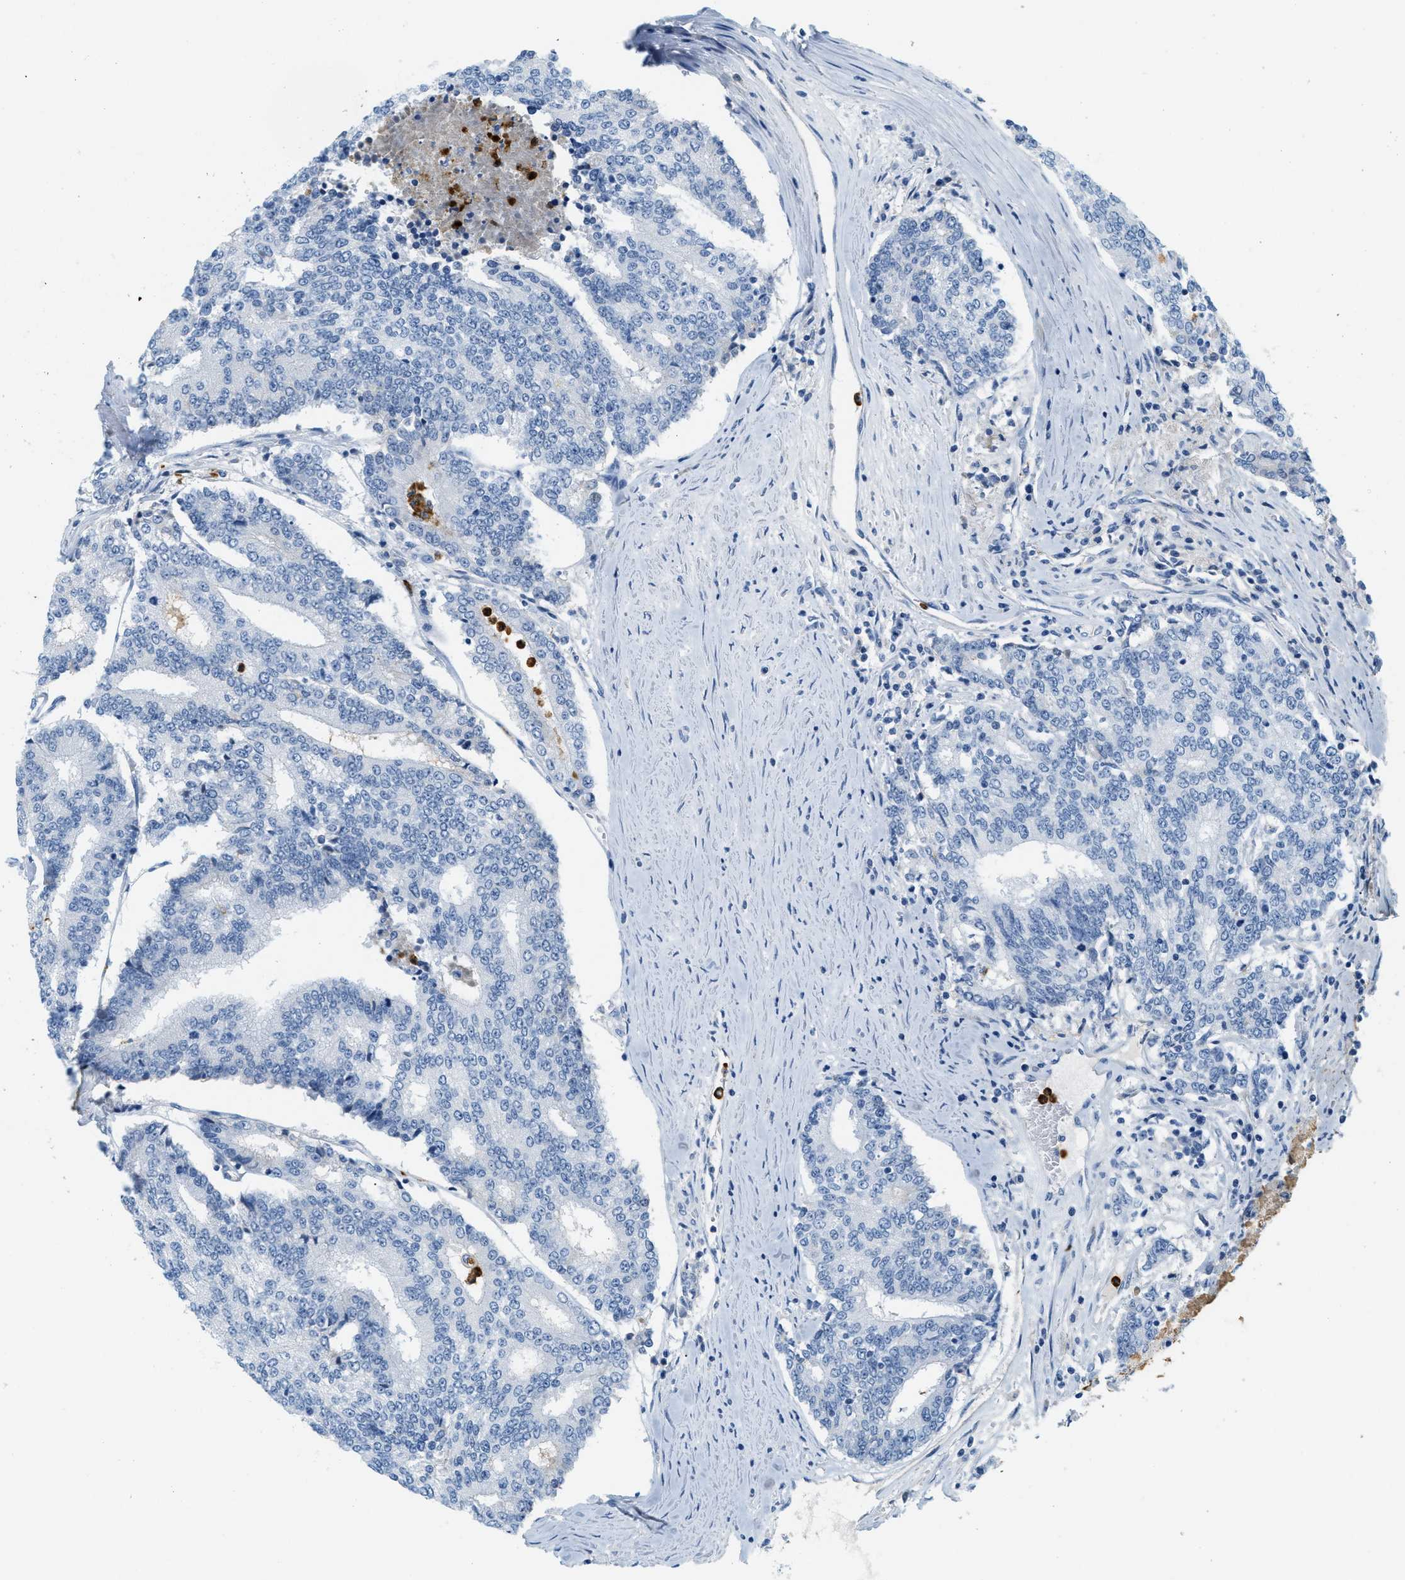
{"staining": {"intensity": "negative", "quantity": "none", "location": "none"}, "tissue": "prostate cancer", "cell_type": "Tumor cells", "image_type": "cancer", "snomed": [{"axis": "morphology", "description": "Normal tissue, NOS"}, {"axis": "morphology", "description": "Adenocarcinoma, High grade"}, {"axis": "topography", "description": "Prostate"}, {"axis": "topography", "description": "Seminal veicle"}], "caption": "This is an immunohistochemistry (IHC) histopathology image of human prostate cancer. There is no staining in tumor cells.", "gene": "LCN2", "patient": {"sex": "male", "age": 55}}